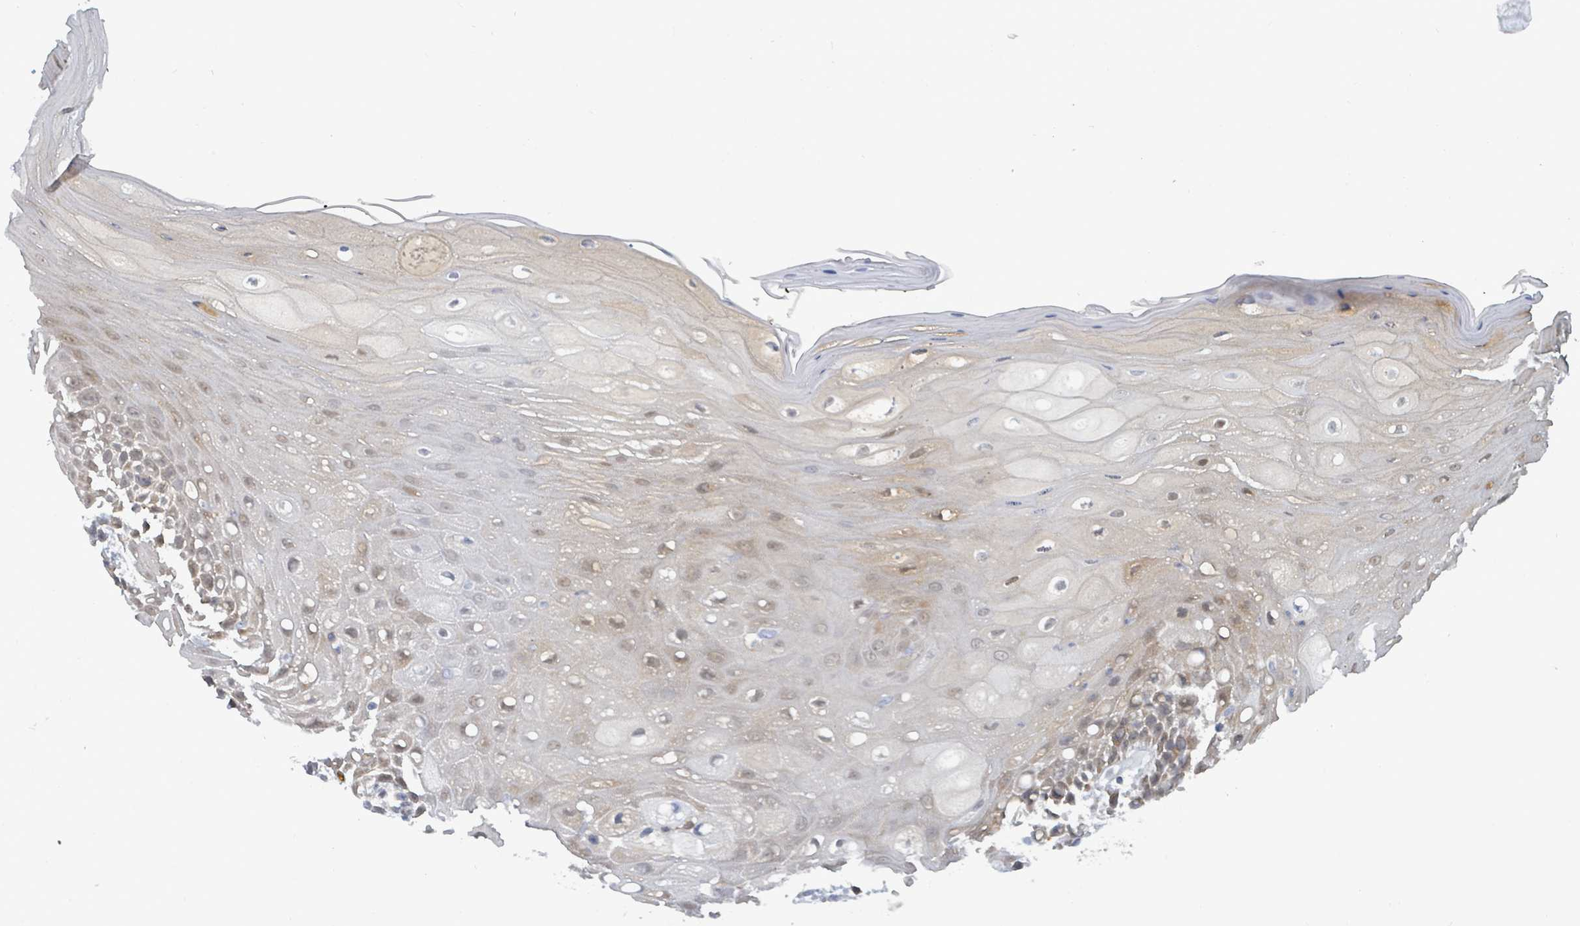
{"staining": {"intensity": "weak", "quantity": "25%-75%", "location": "cytoplasmic/membranous"}, "tissue": "oral mucosa", "cell_type": "Squamous epithelial cells", "image_type": "normal", "snomed": [{"axis": "morphology", "description": "Normal tissue, NOS"}, {"axis": "topography", "description": "Oral tissue"}, {"axis": "topography", "description": "Tounge, NOS"}], "caption": "Oral mucosa stained with DAB IHC reveals low levels of weak cytoplasmic/membranous staining in about 25%-75% of squamous epithelial cells. Using DAB (brown) and hematoxylin (blue) stains, captured at high magnification using brightfield microscopy.", "gene": "PGAM1", "patient": {"sex": "female", "age": 59}}